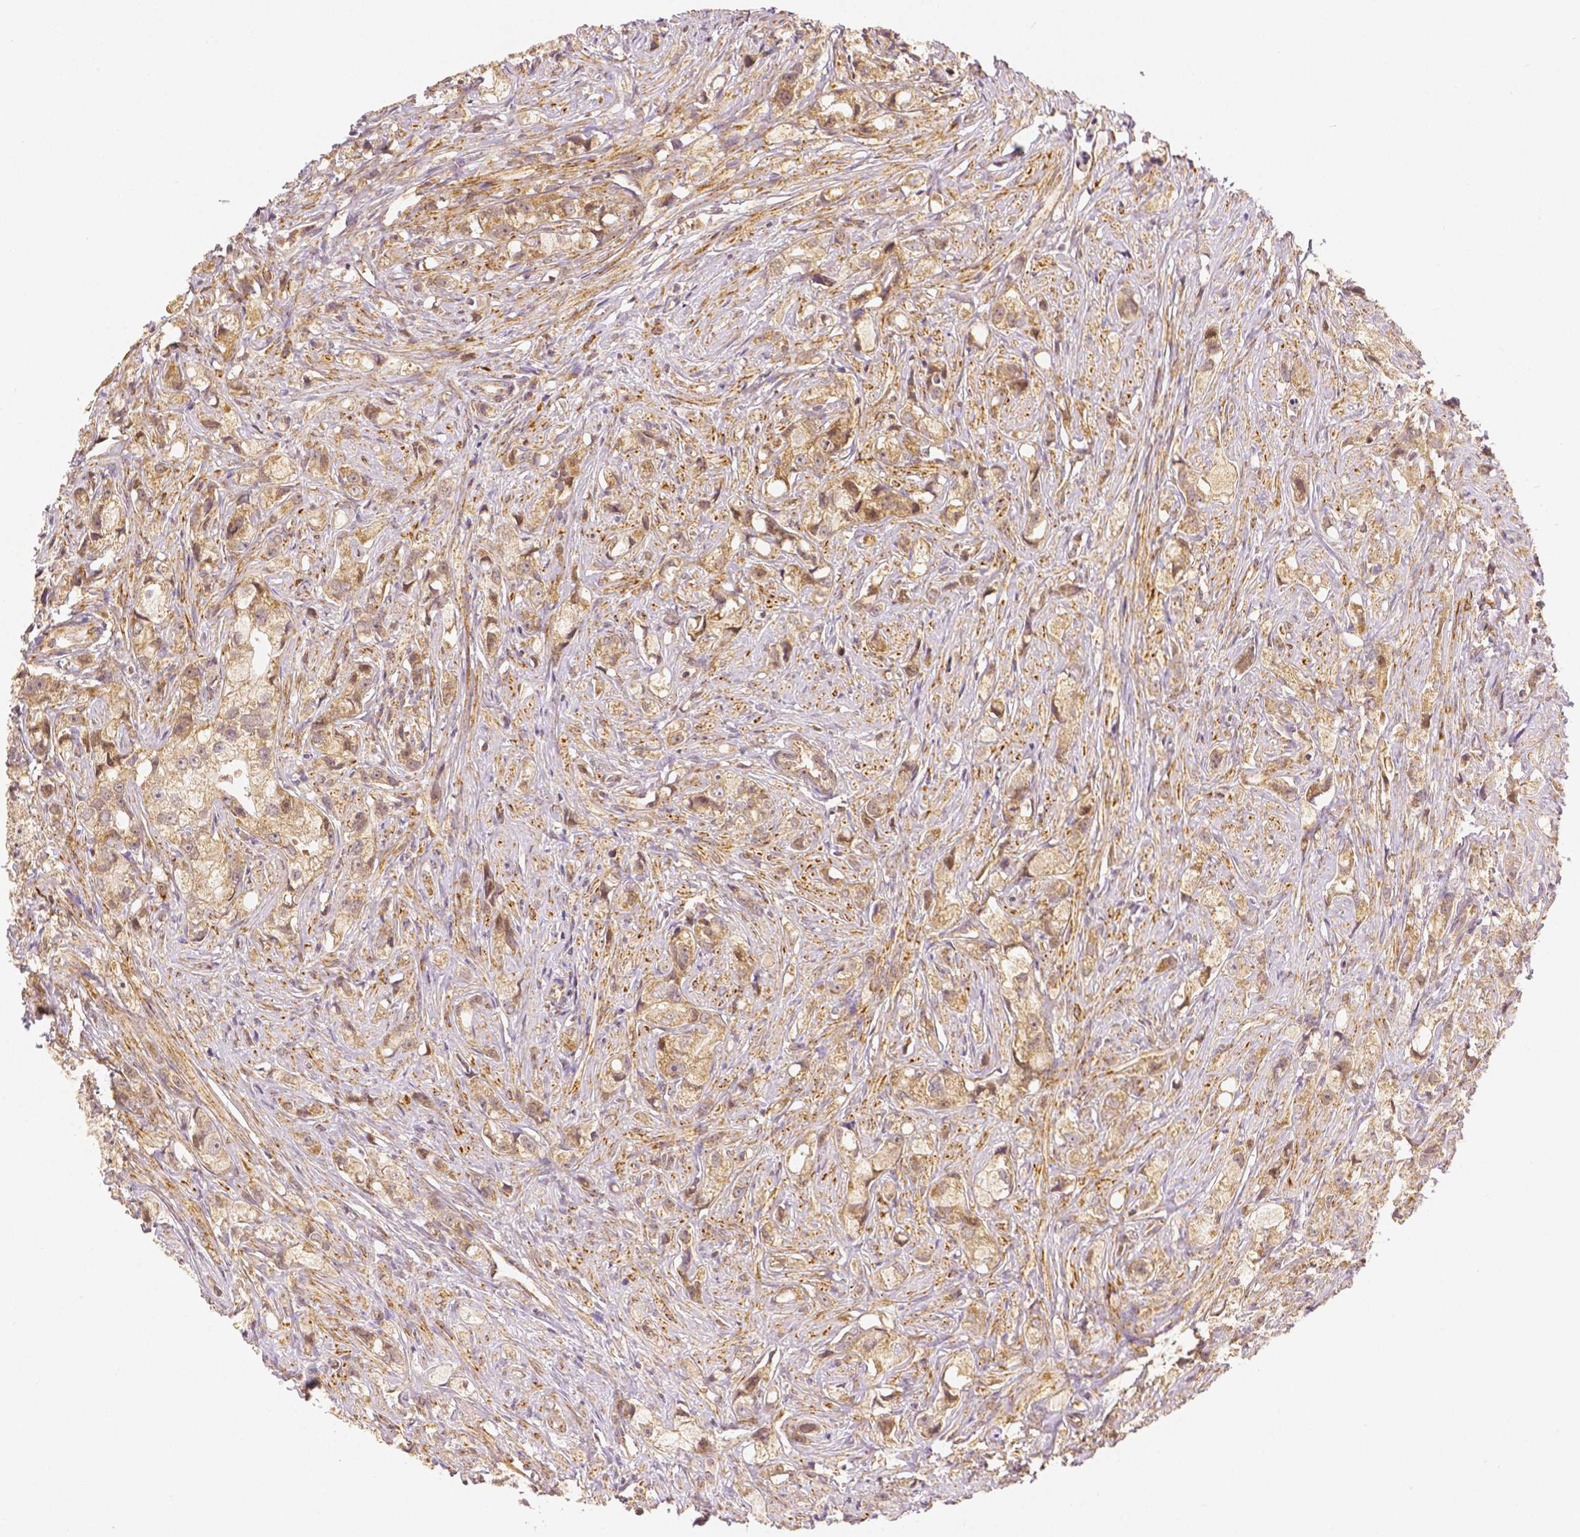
{"staining": {"intensity": "moderate", "quantity": ">75%", "location": "cytoplasmic/membranous"}, "tissue": "prostate cancer", "cell_type": "Tumor cells", "image_type": "cancer", "snomed": [{"axis": "morphology", "description": "Adenocarcinoma, High grade"}, {"axis": "topography", "description": "Prostate"}], "caption": "A histopathology image of adenocarcinoma (high-grade) (prostate) stained for a protein shows moderate cytoplasmic/membranous brown staining in tumor cells.", "gene": "RHOT1", "patient": {"sex": "male", "age": 75}}